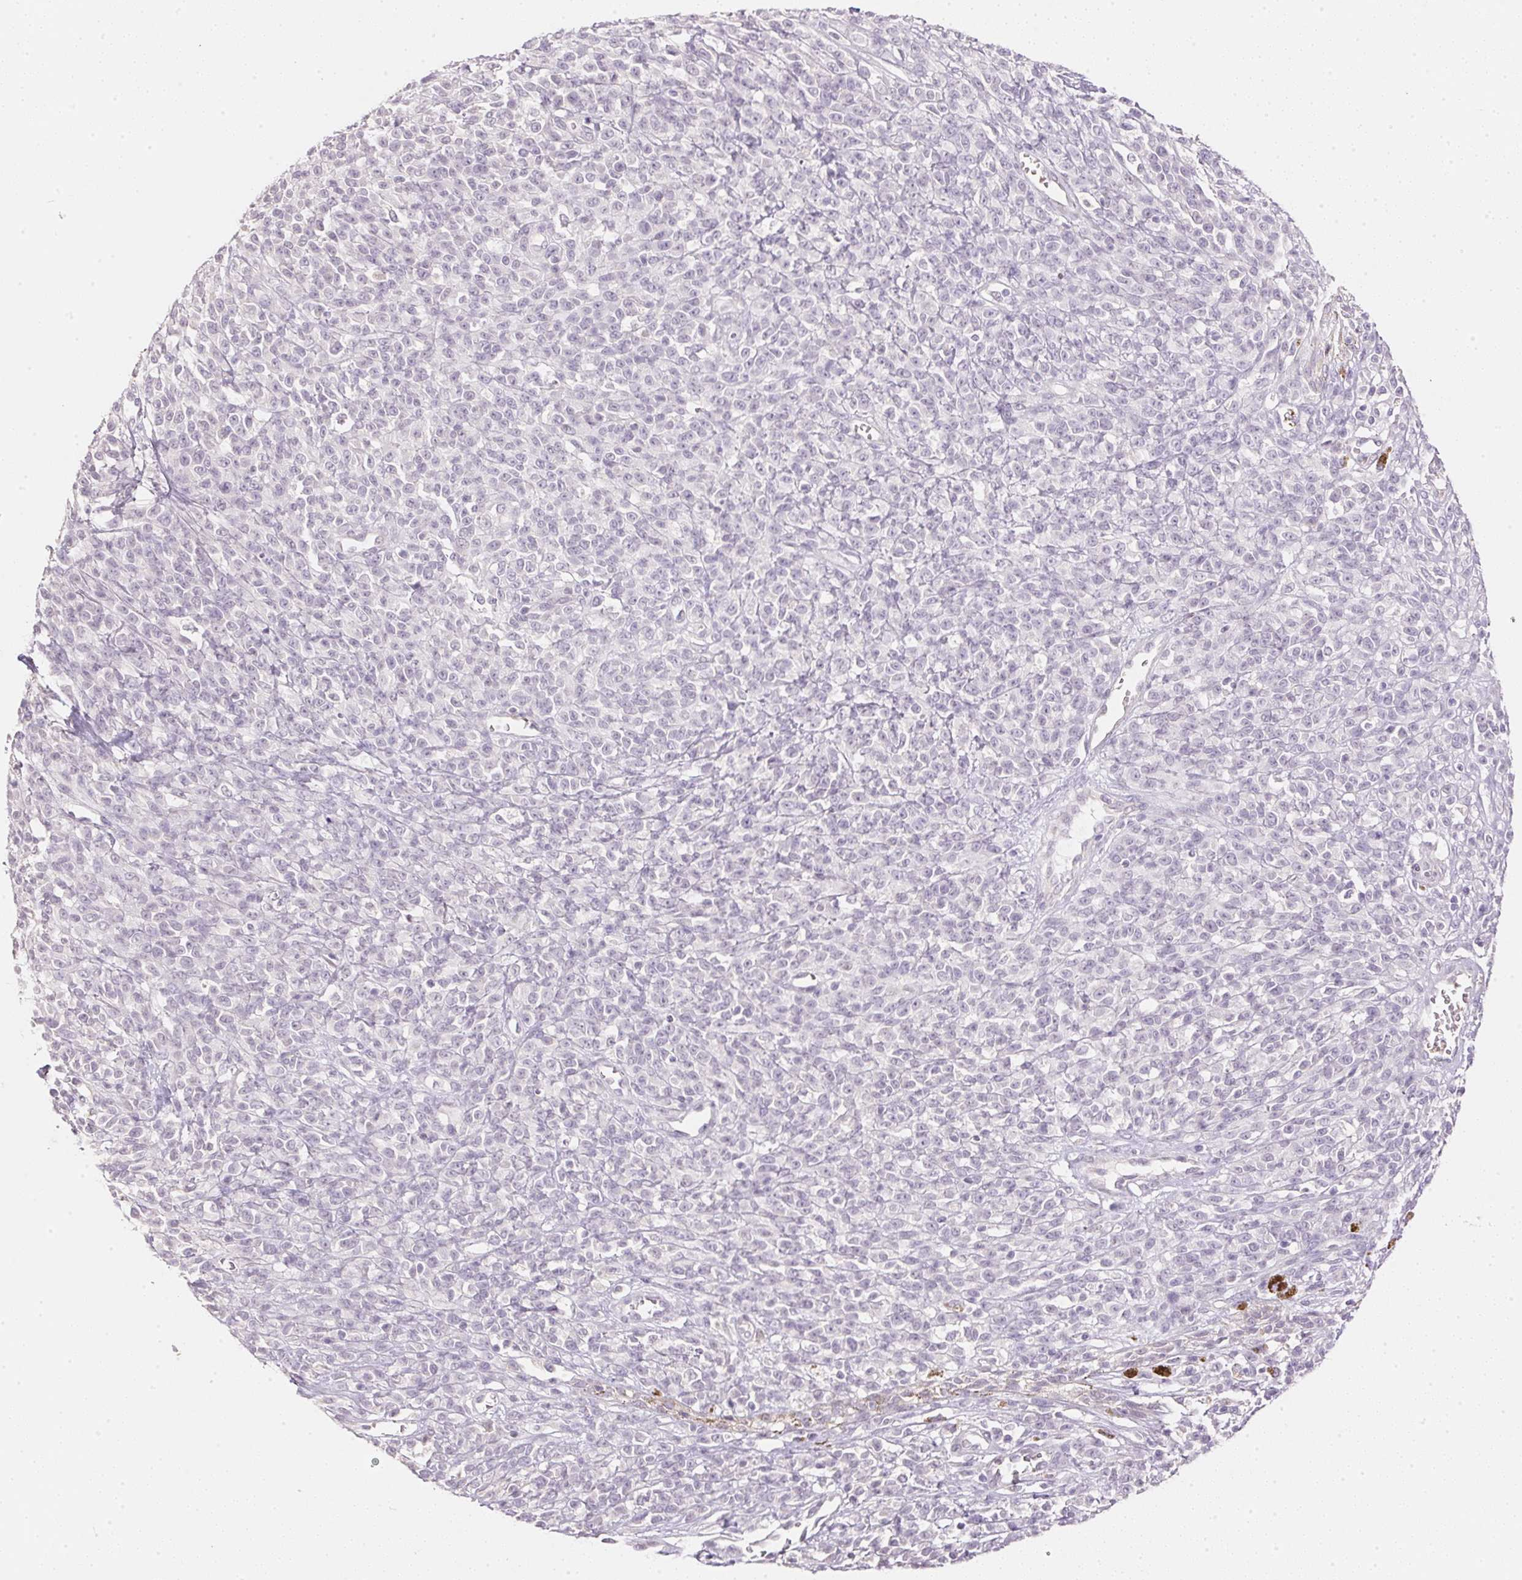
{"staining": {"intensity": "negative", "quantity": "none", "location": "none"}, "tissue": "melanoma", "cell_type": "Tumor cells", "image_type": "cancer", "snomed": [{"axis": "morphology", "description": "Malignant melanoma, NOS"}, {"axis": "topography", "description": "Skin"}, {"axis": "topography", "description": "Skin of trunk"}], "caption": "A high-resolution micrograph shows immunohistochemistry (IHC) staining of malignant melanoma, which displays no significant expression in tumor cells.", "gene": "DHCR24", "patient": {"sex": "male", "age": 74}}